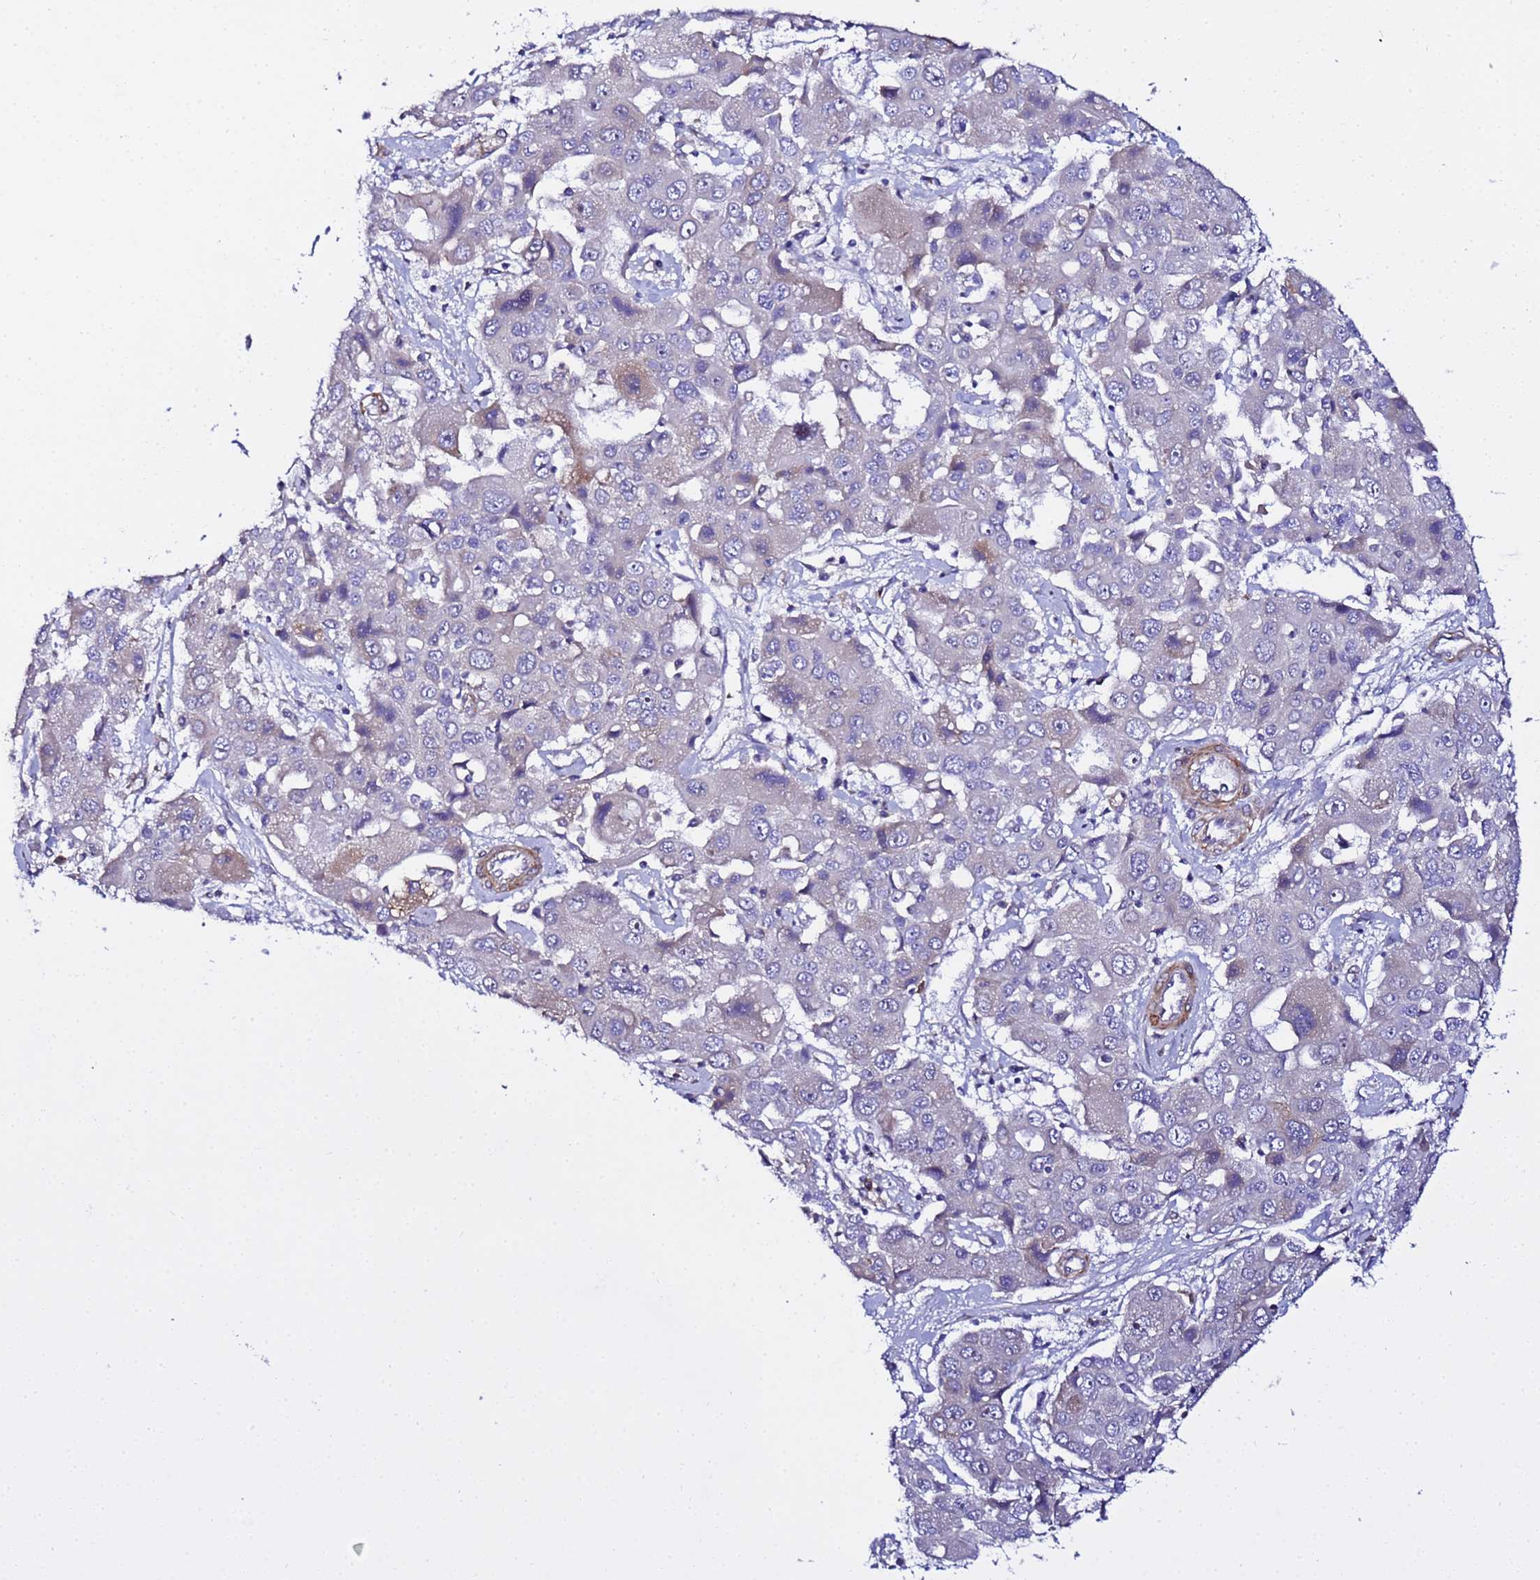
{"staining": {"intensity": "negative", "quantity": "none", "location": "none"}, "tissue": "liver cancer", "cell_type": "Tumor cells", "image_type": "cancer", "snomed": [{"axis": "morphology", "description": "Cholangiocarcinoma"}, {"axis": "topography", "description": "Liver"}], "caption": "Immunohistochemistry histopathology image of human liver cancer (cholangiocarcinoma) stained for a protein (brown), which shows no staining in tumor cells. The staining is performed using DAB (3,3'-diaminobenzidine) brown chromogen with nuclei counter-stained in using hematoxylin.", "gene": "JRKL", "patient": {"sex": "male", "age": 67}}